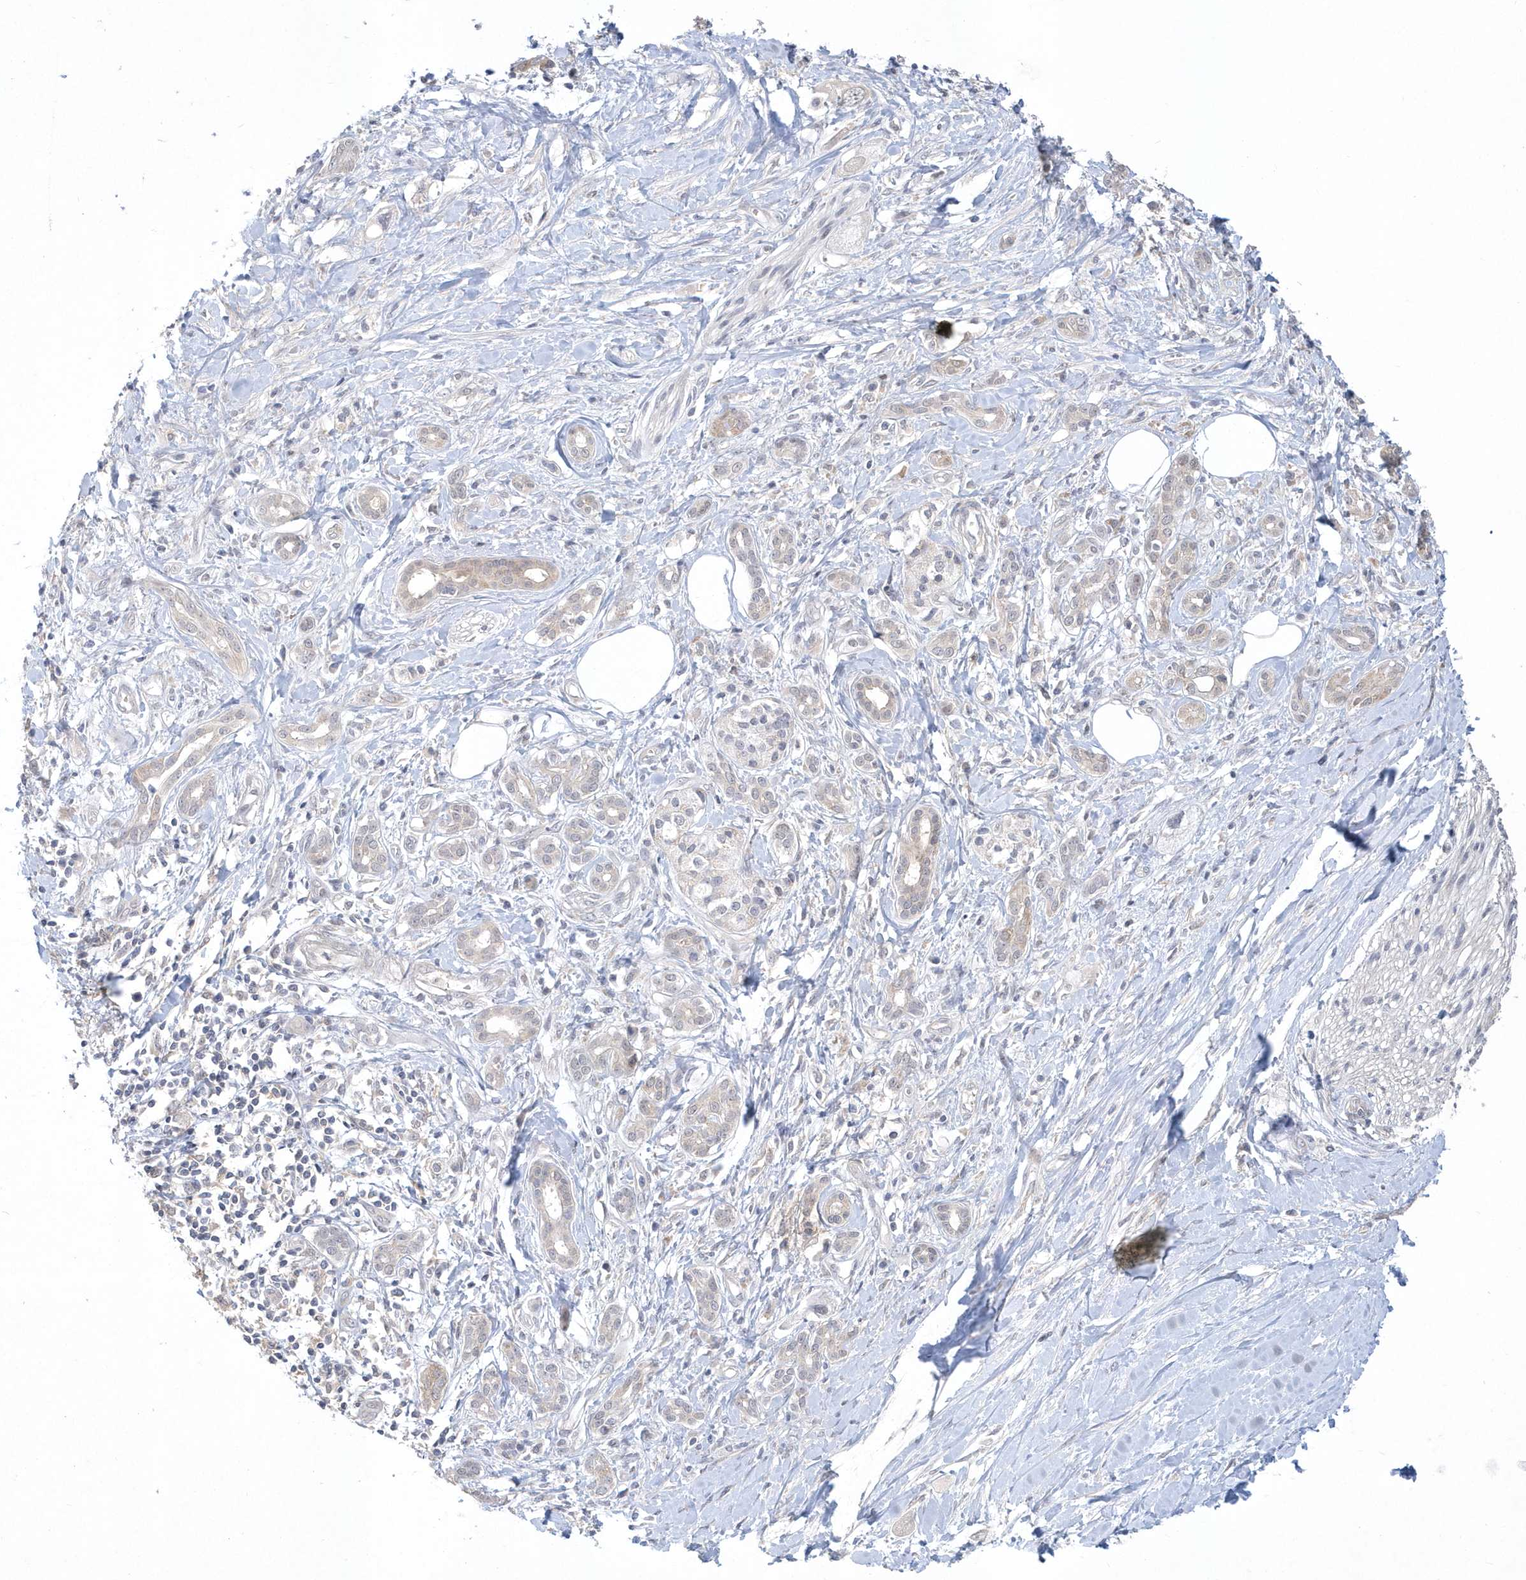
{"staining": {"intensity": "negative", "quantity": "none", "location": "none"}, "tissue": "pancreatic cancer", "cell_type": "Tumor cells", "image_type": "cancer", "snomed": [{"axis": "morphology", "description": "Adenocarcinoma, NOS"}, {"axis": "topography", "description": "Pancreas"}], "caption": "This is an immunohistochemistry (IHC) image of pancreatic adenocarcinoma. There is no expression in tumor cells.", "gene": "TSPEAR", "patient": {"sex": "female", "age": 56}}